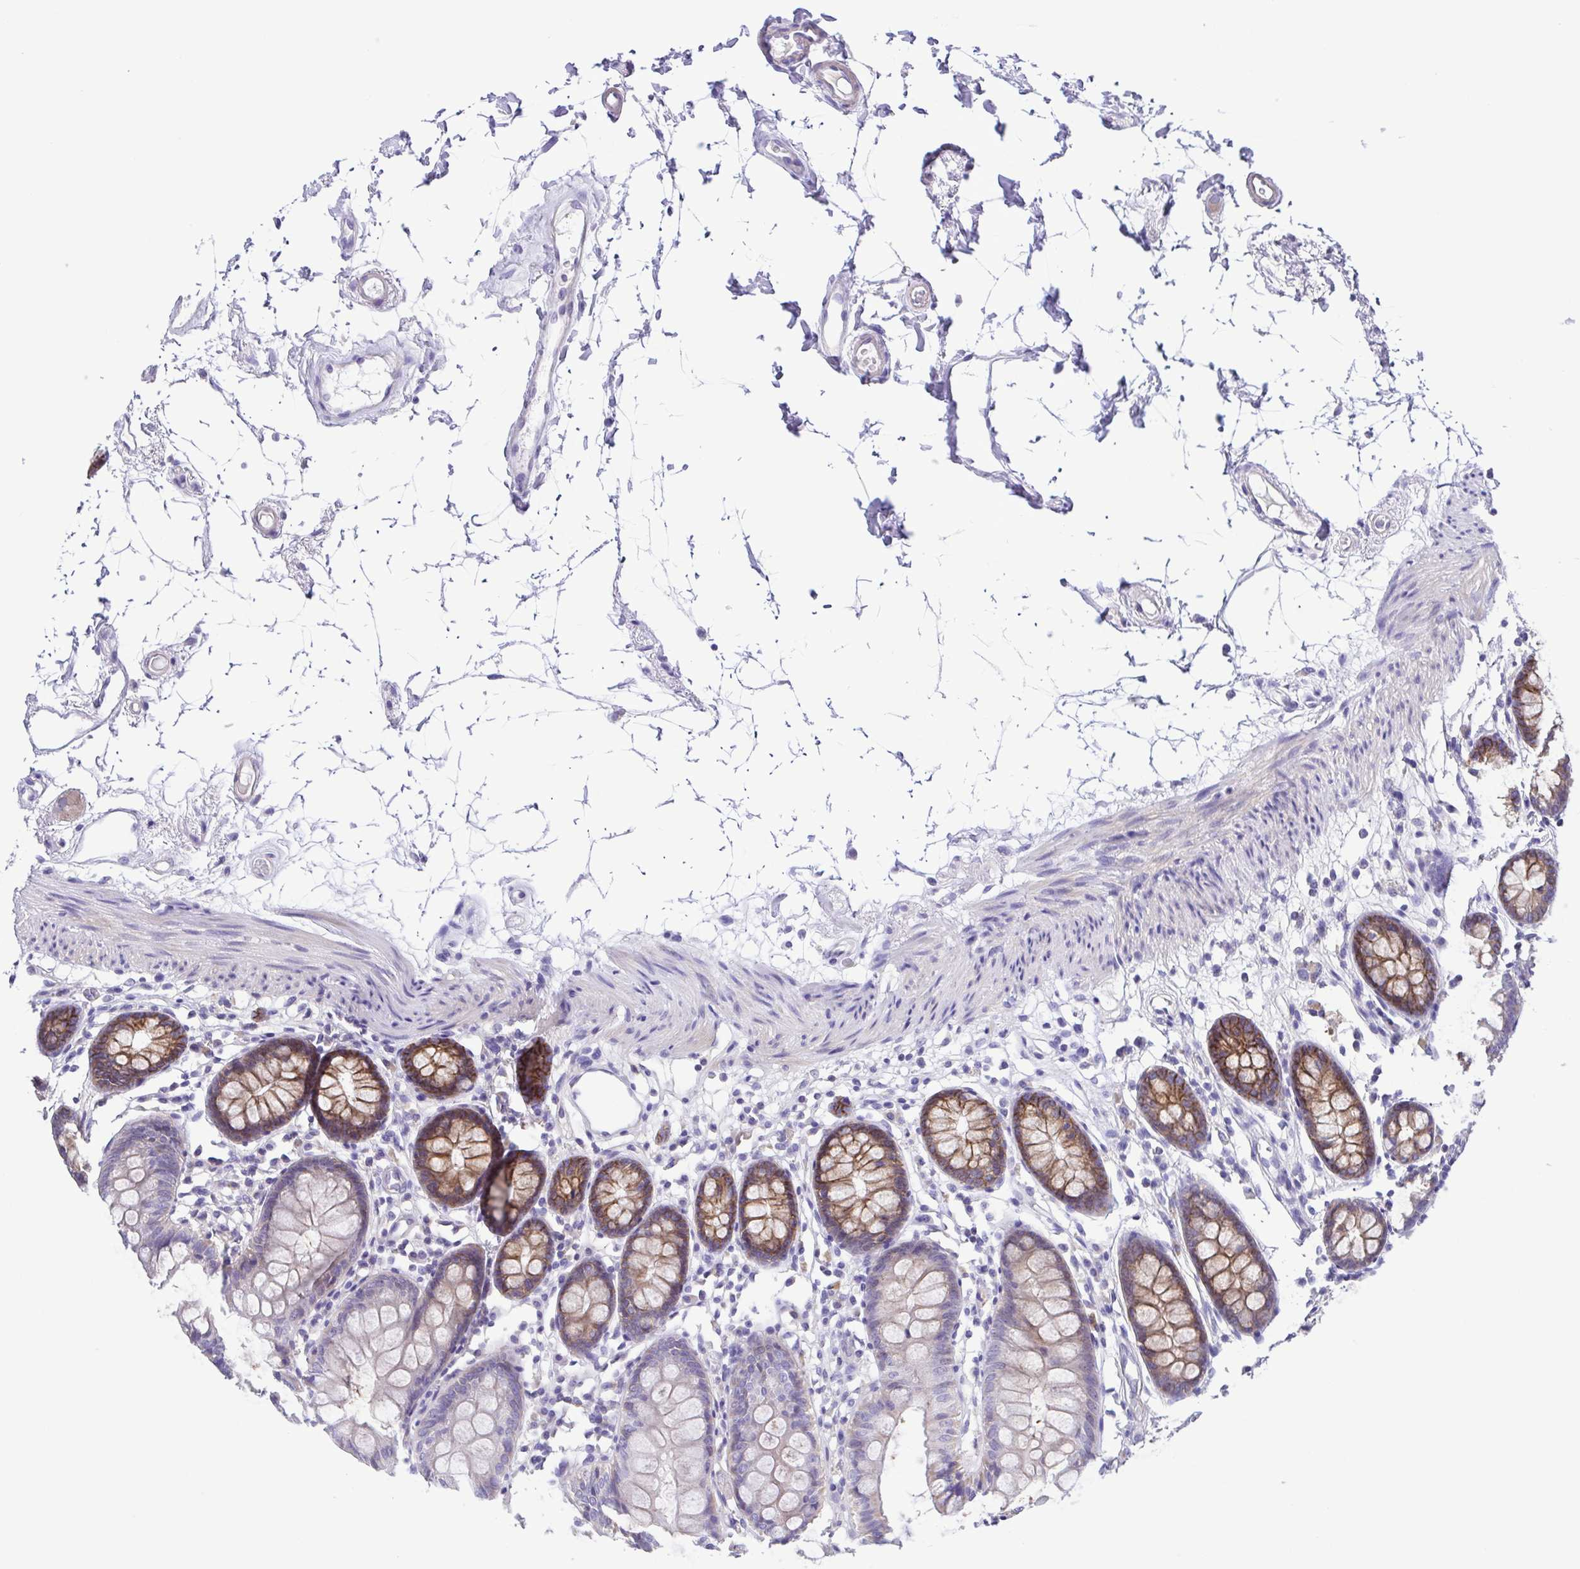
{"staining": {"intensity": "negative", "quantity": "none", "location": "none"}, "tissue": "colon", "cell_type": "Endothelial cells", "image_type": "normal", "snomed": [{"axis": "morphology", "description": "Normal tissue, NOS"}, {"axis": "topography", "description": "Colon"}], "caption": "Immunohistochemistry (IHC) image of normal colon: human colon stained with DAB displays no significant protein expression in endothelial cells.", "gene": "ISM2", "patient": {"sex": "female", "age": 84}}